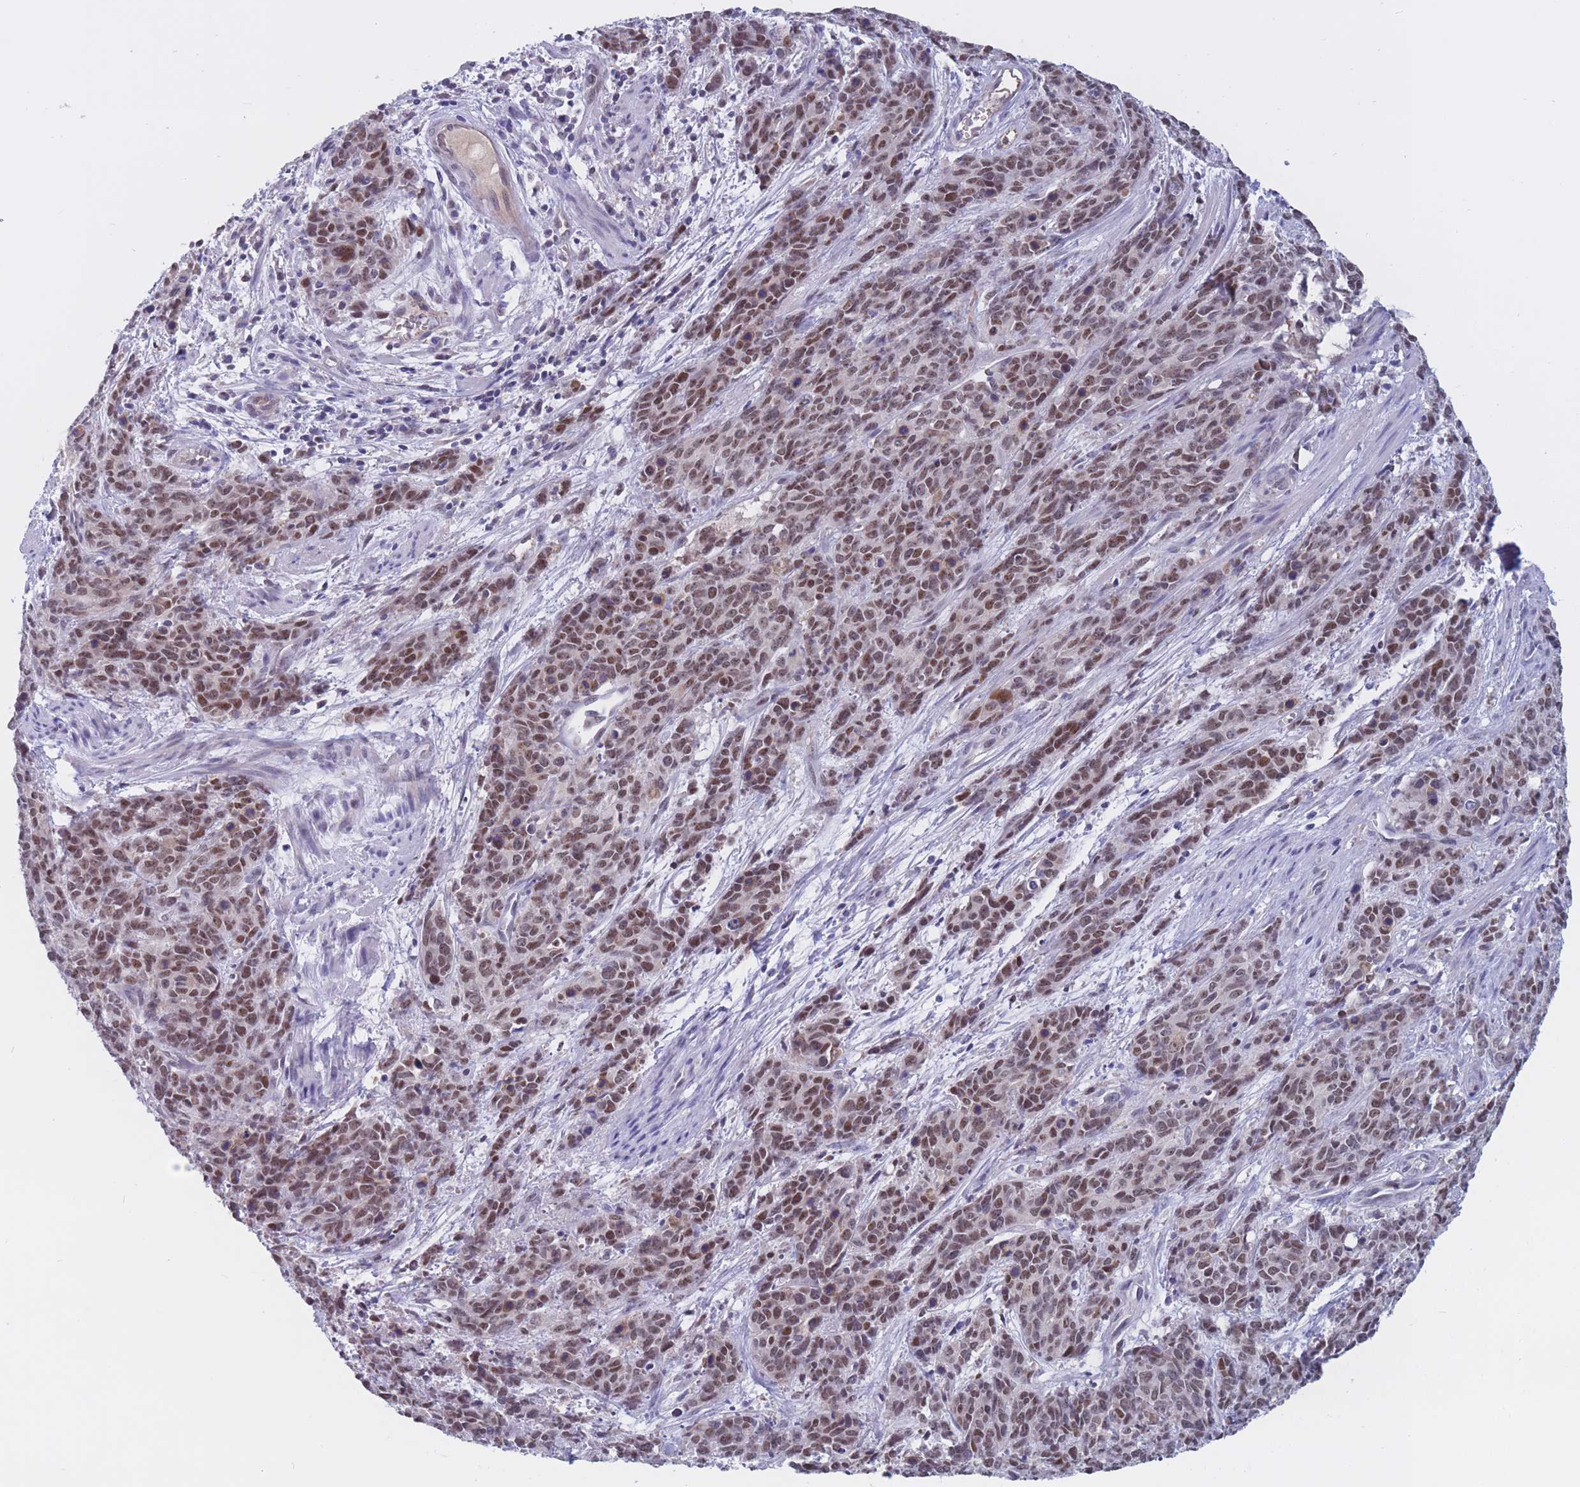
{"staining": {"intensity": "moderate", "quantity": ">75%", "location": "nuclear"}, "tissue": "cervical cancer", "cell_type": "Tumor cells", "image_type": "cancer", "snomed": [{"axis": "morphology", "description": "Squamous cell carcinoma, NOS"}, {"axis": "topography", "description": "Cervix"}], "caption": "Immunohistochemical staining of human squamous cell carcinoma (cervical) demonstrates medium levels of moderate nuclear positivity in about >75% of tumor cells.", "gene": "BOP1", "patient": {"sex": "female", "age": 60}}